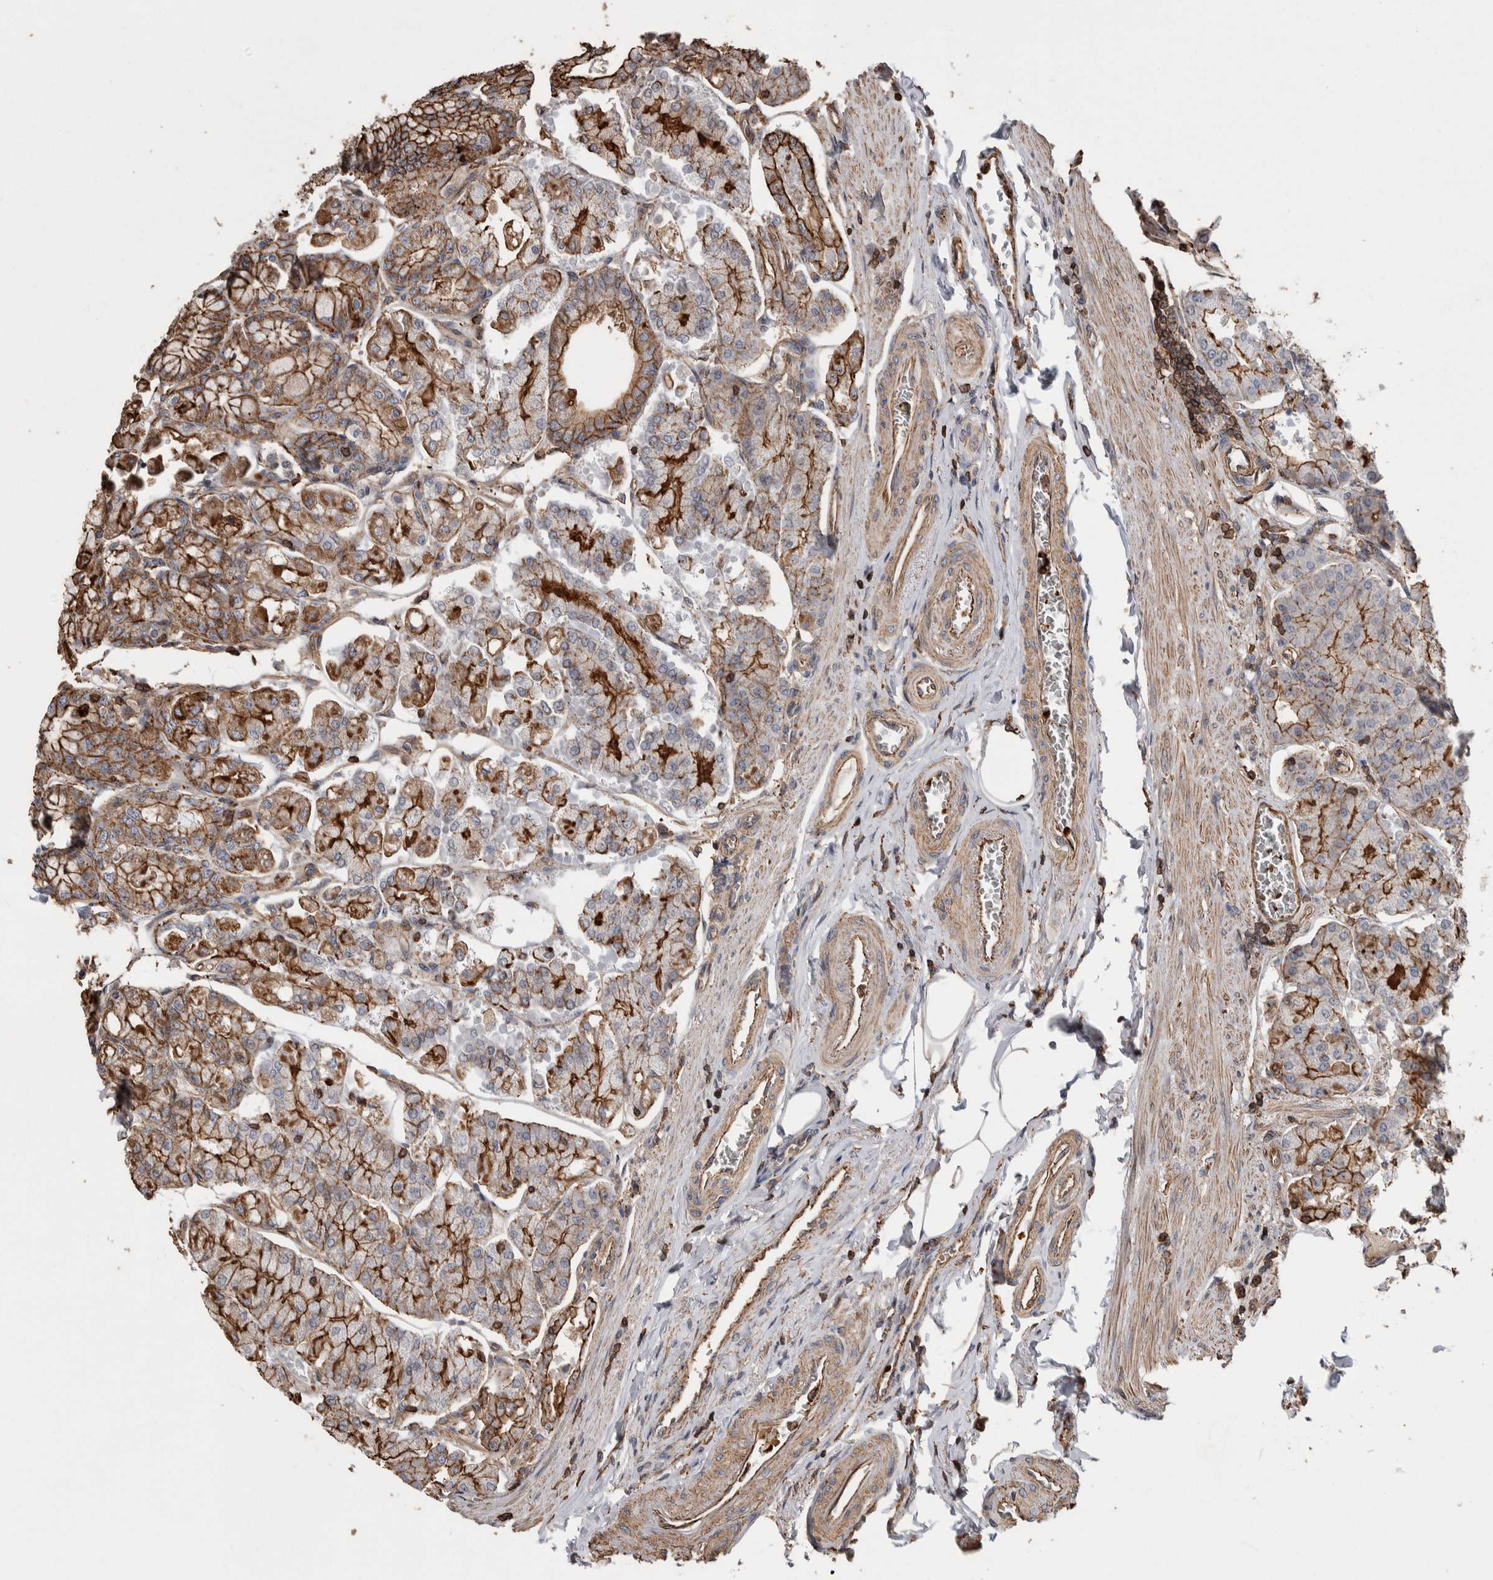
{"staining": {"intensity": "moderate", "quantity": ">75%", "location": "cytoplasmic/membranous"}, "tissue": "stomach", "cell_type": "Glandular cells", "image_type": "normal", "snomed": [{"axis": "morphology", "description": "Normal tissue, NOS"}, {"axis": "topography", "description": "Stomach, lower"}], "caption": "Brown immunohistochemical staining in normal stomach shows moderate cytoplasmic/membranous expression in about >75% of glandular cells. (brown staining indicates protein expression, while blue staining denotes nuclei).", "gene": "ENPP2", "patient": {"sex": "male", "age": 71}}